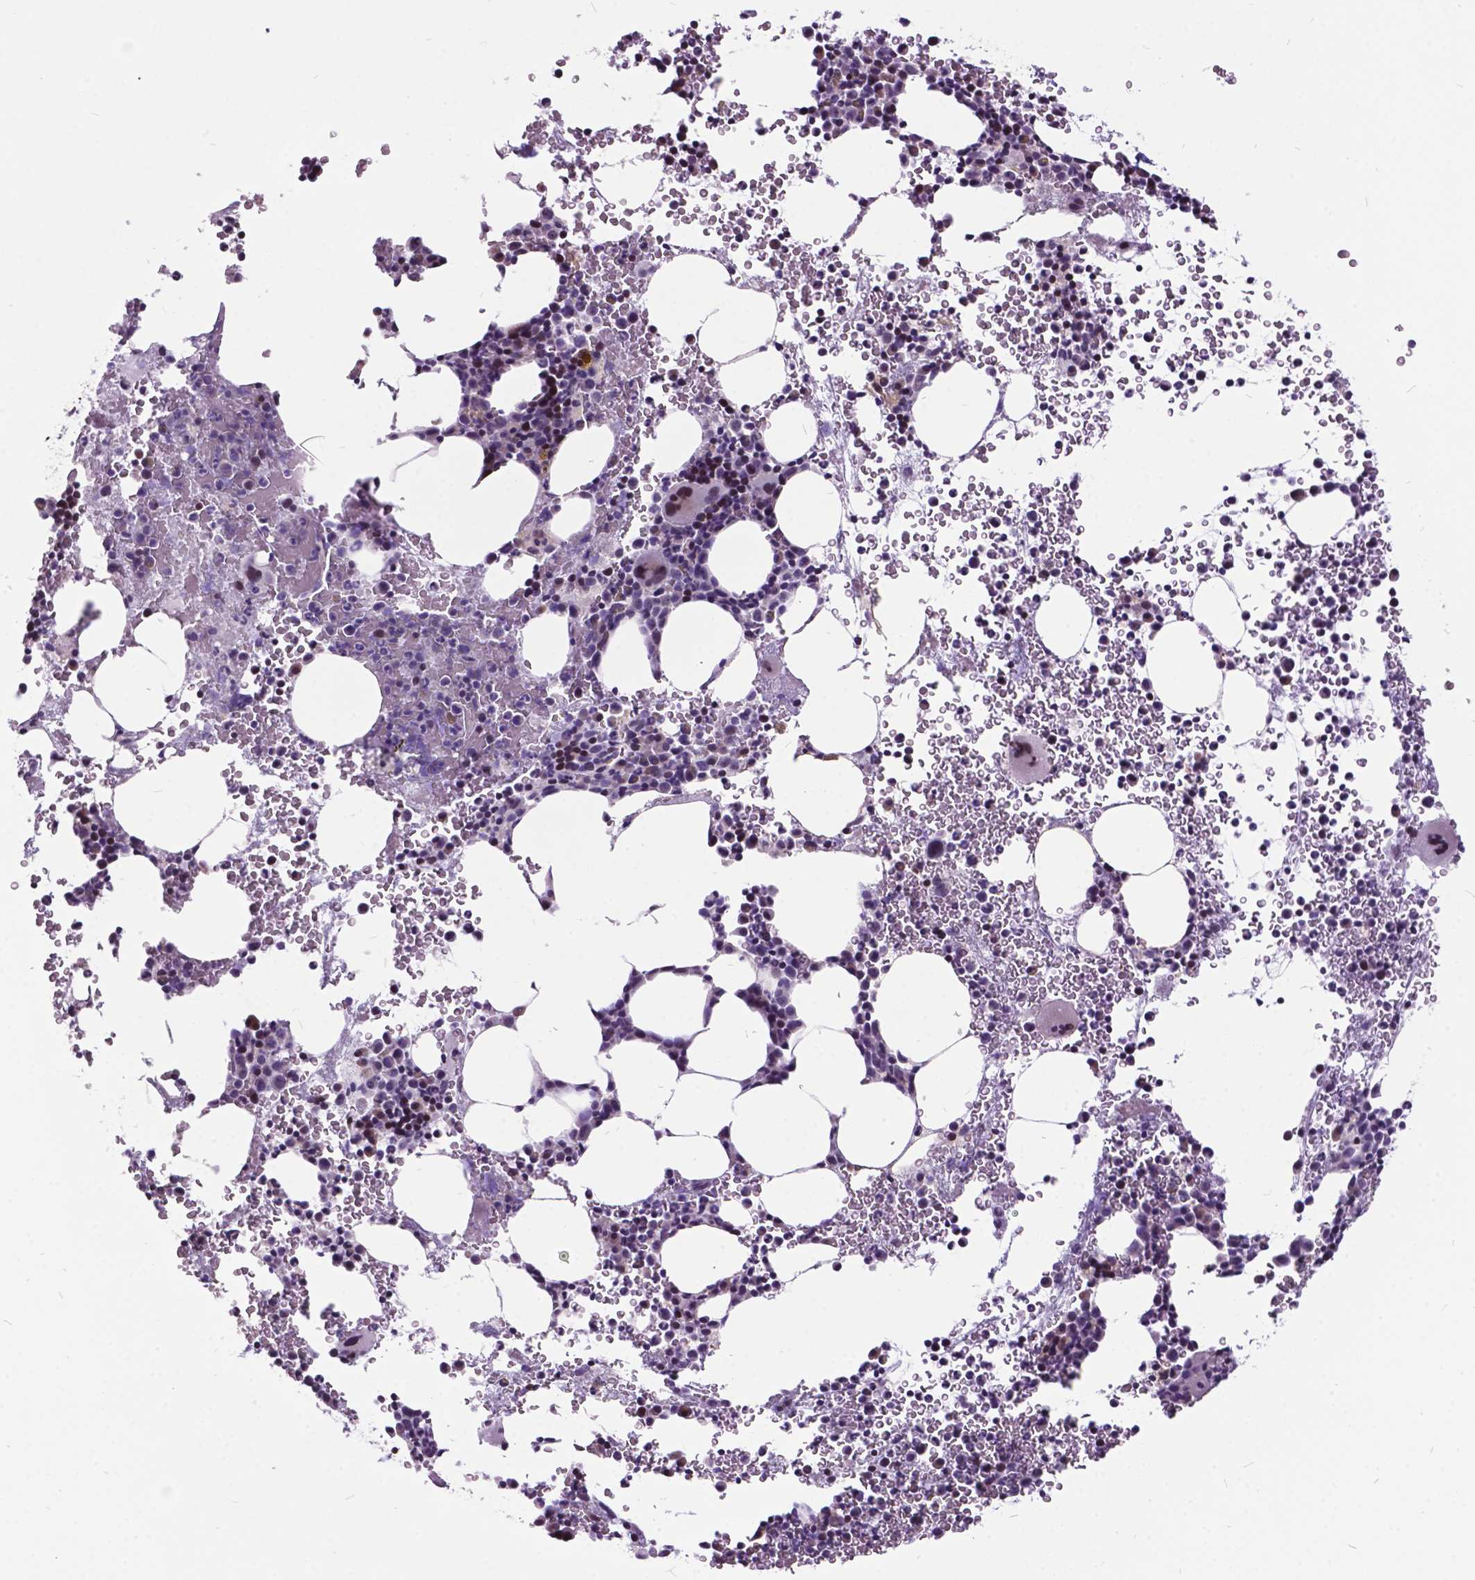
{"staining": {"intensity": "moderate", "quantity": "<25%", "location": "nuclear"}, "tissue": "bone marrow", "cell_type": "Hematopoietic cells", "image_type": "normal", "snomed": [{"axis": "morphology", "description": "Normal tissue, NOS"}, {"axis": "topography", "description": "Bone marrow"}], "caption": "Bone marrow was stained to show a protein in brown. There is low levels of moderate nuclear staining in approximately <25% of hematopoietic cells. Nuclei are stained in blue.", "gene": "DPF3", "patient": {"sex": "female", "age": 56}}